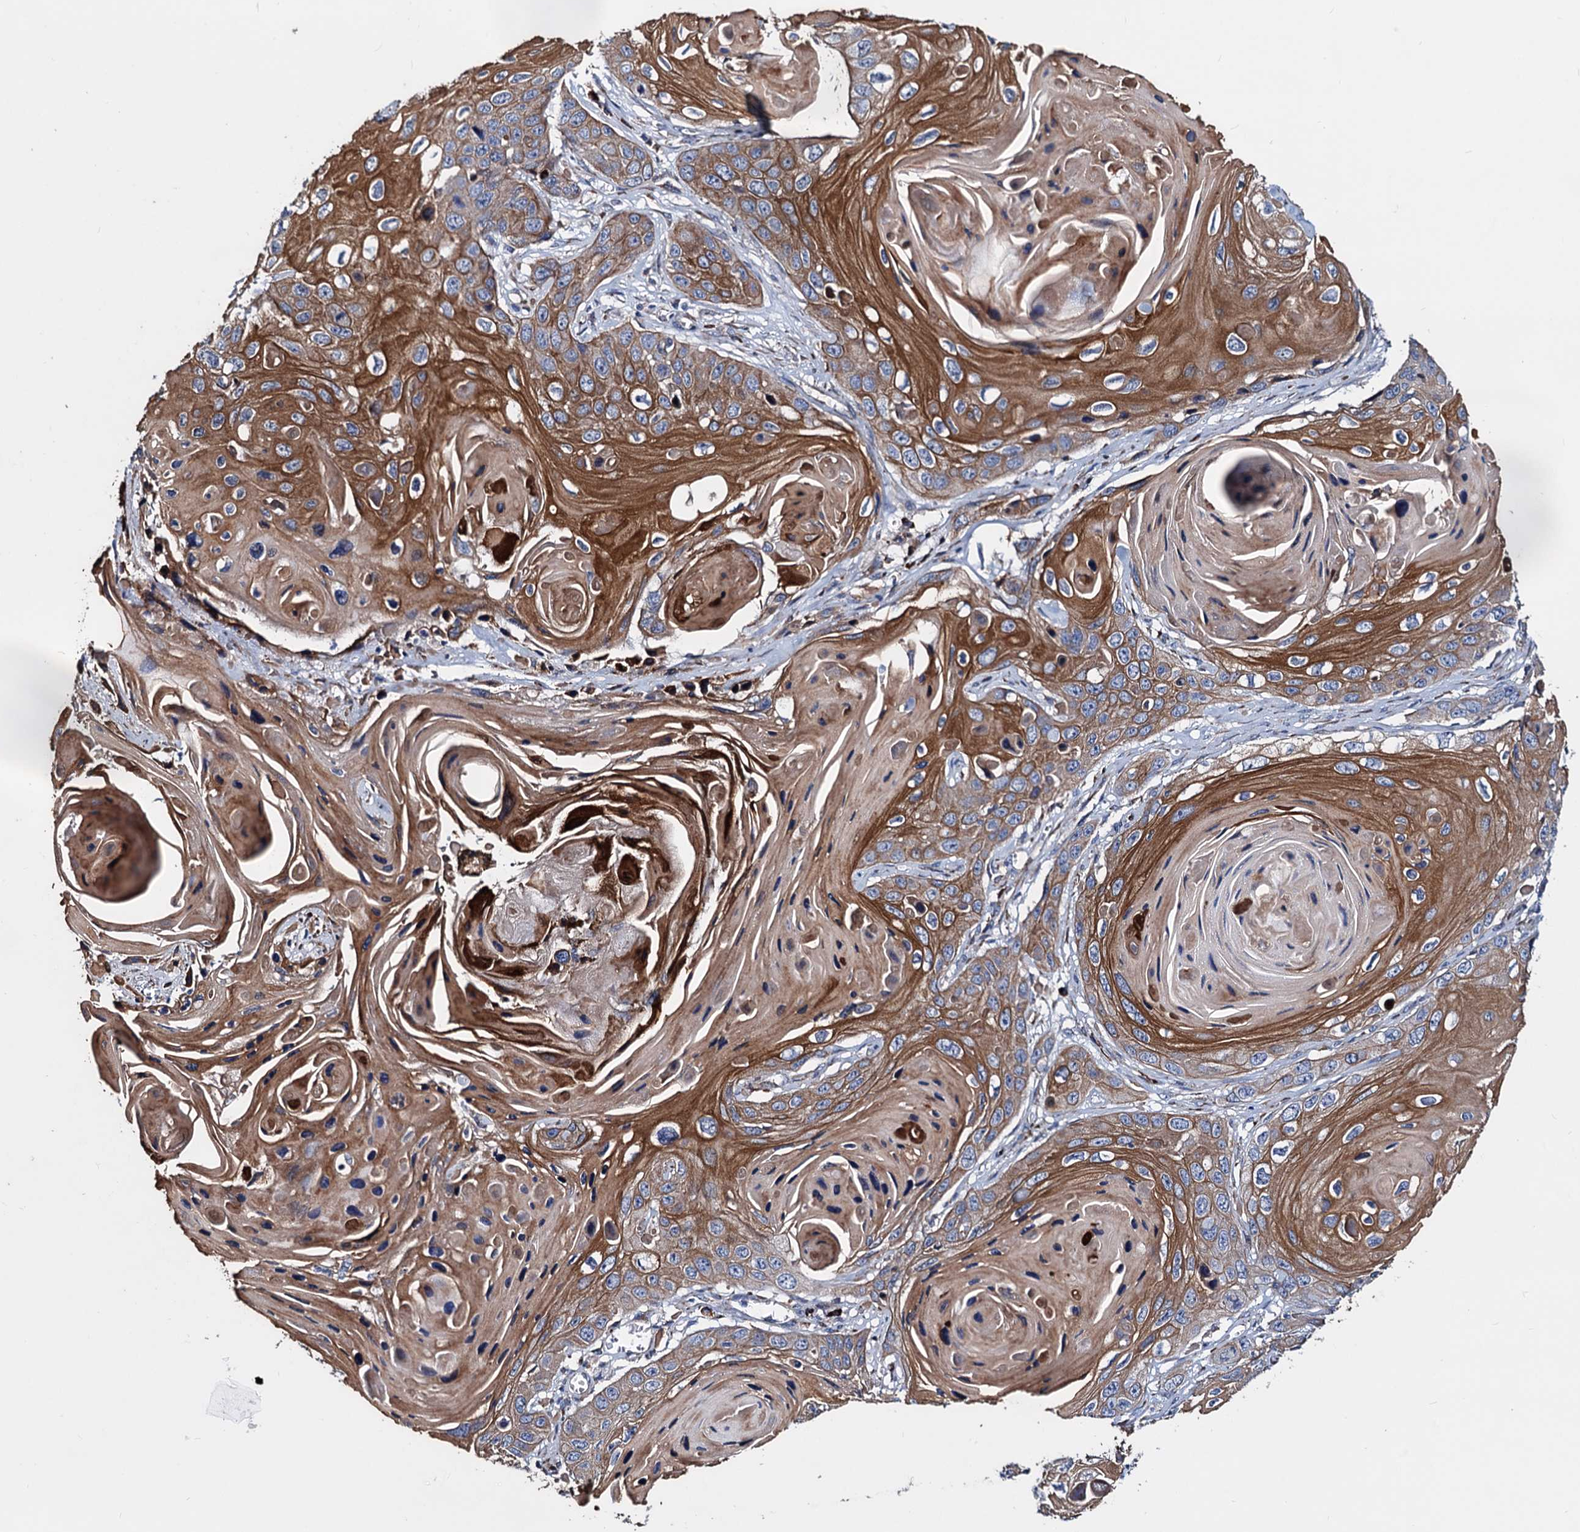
{"staining": {"intensity": "moderate", "quantity": ">75%", "location": "cytoplasmic/membranous"}, "tissue": "skin cancer", "cell_type": "Tumor cells", "image_type": "cancer", "snomed": [{"axis": "morphology", "description": "Squamous cell carcinoma, NOS"}, {"axis": "topography", "description": "Skin"}], "caption": "Immunohistochemistry photomicrograph of neoplastic tissue: human skin cancer stained using IHC reveals medium levels of moderate protein expression localized specifically in the cytoplasmic/membranous of tumor cells, appearing as a cytoplasmic/membranous brown color.", "gene": "AKAP11", "patient": {"sex": "male", "age": 55}}